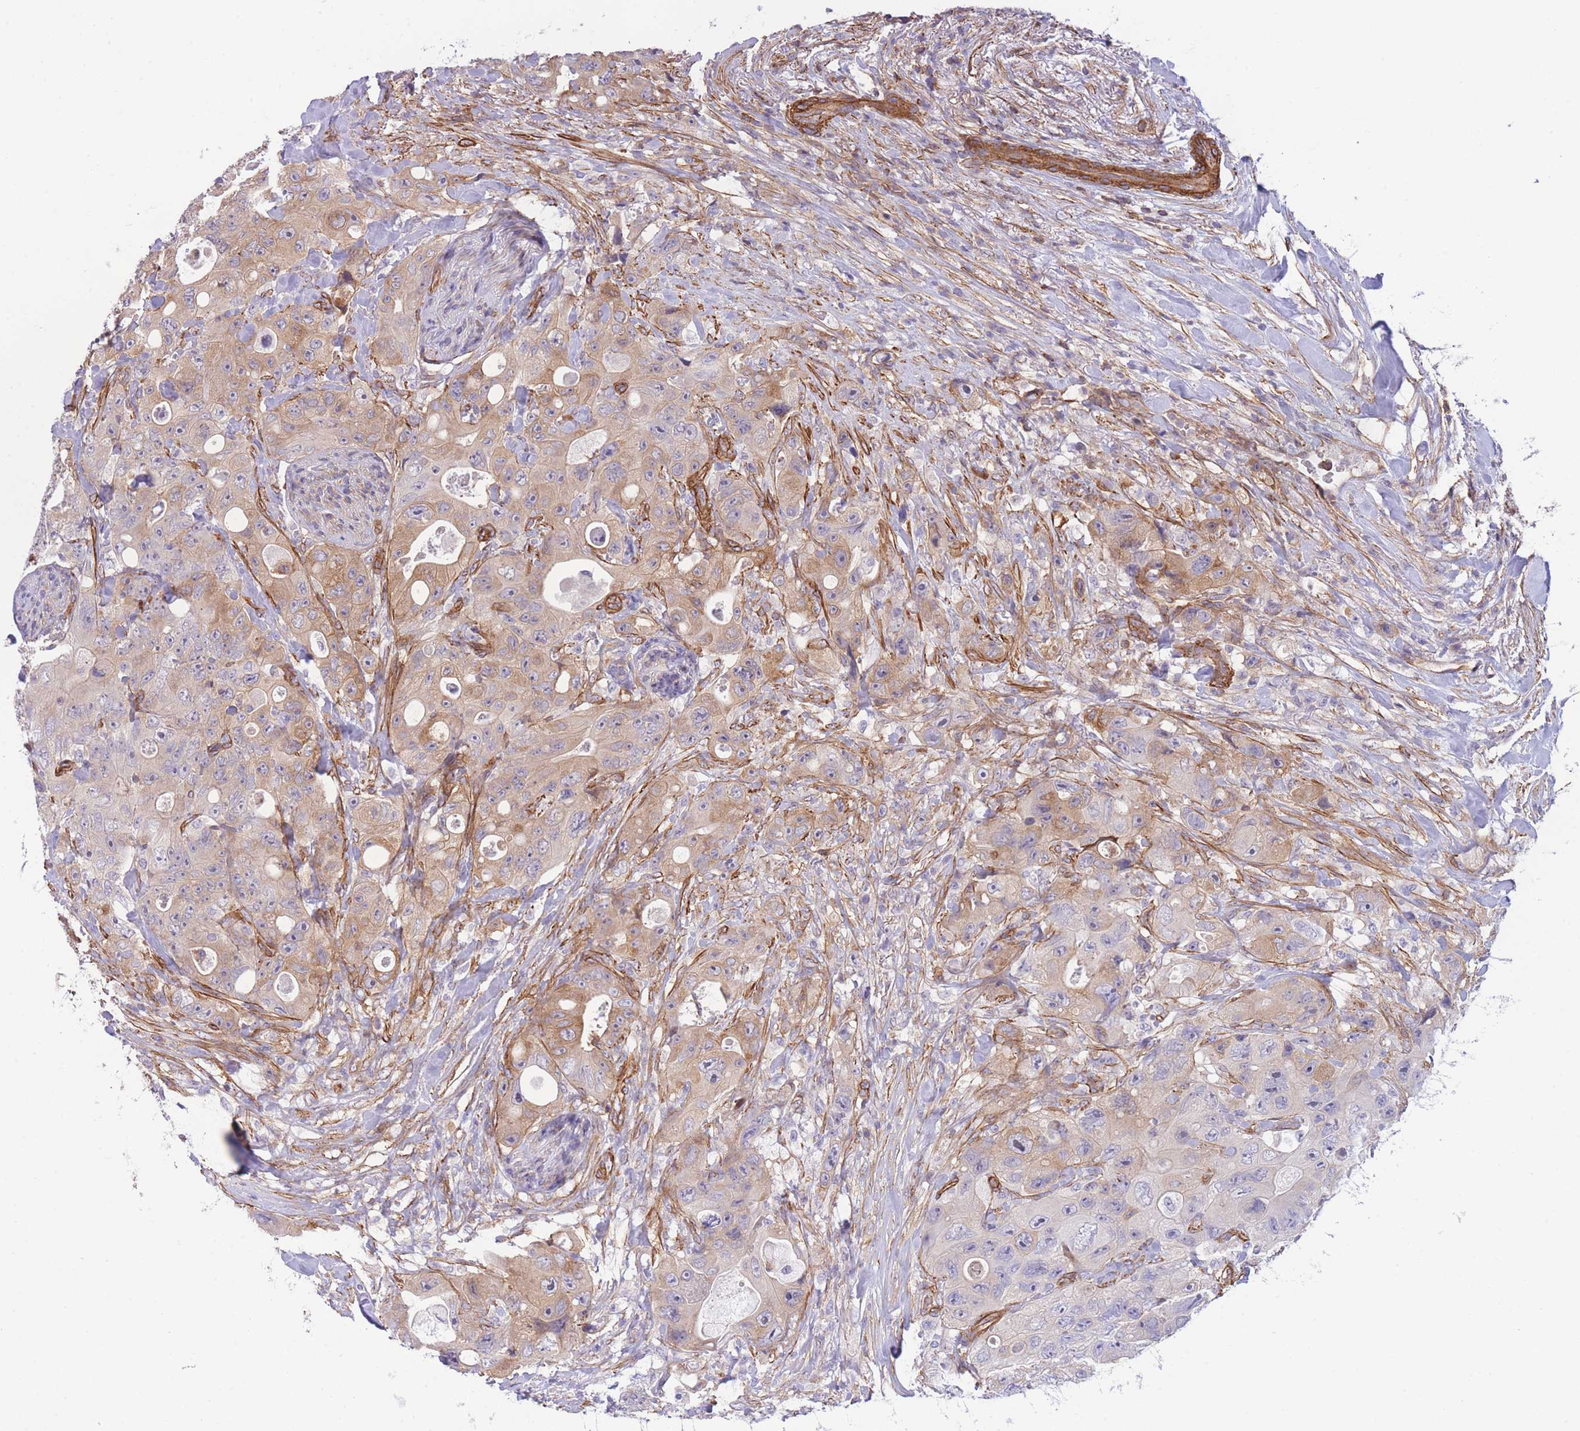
{"staining": {"intensity": "moderate", "quantity": "25%-75%", "location": "cytoplasmic/membranous"}, "tissue": "colorectal cancer", "cell_type": "Tumor cells", "image_type": "cancer", "snomed": [{"axis": "morphology", "description": "Adenocarcinoma, NOS"}, {"axis": "topography", "description": "Colon"}], "caption": "Immunohistochemistry (DAB) staining of colorectal cancer exhibits moderate cytoplasmic/membranous protein positivity in approximately 25%-75% of tumor cells.", "gene": "CDC25B", "patient": {"sex": "female", "age": 46}}